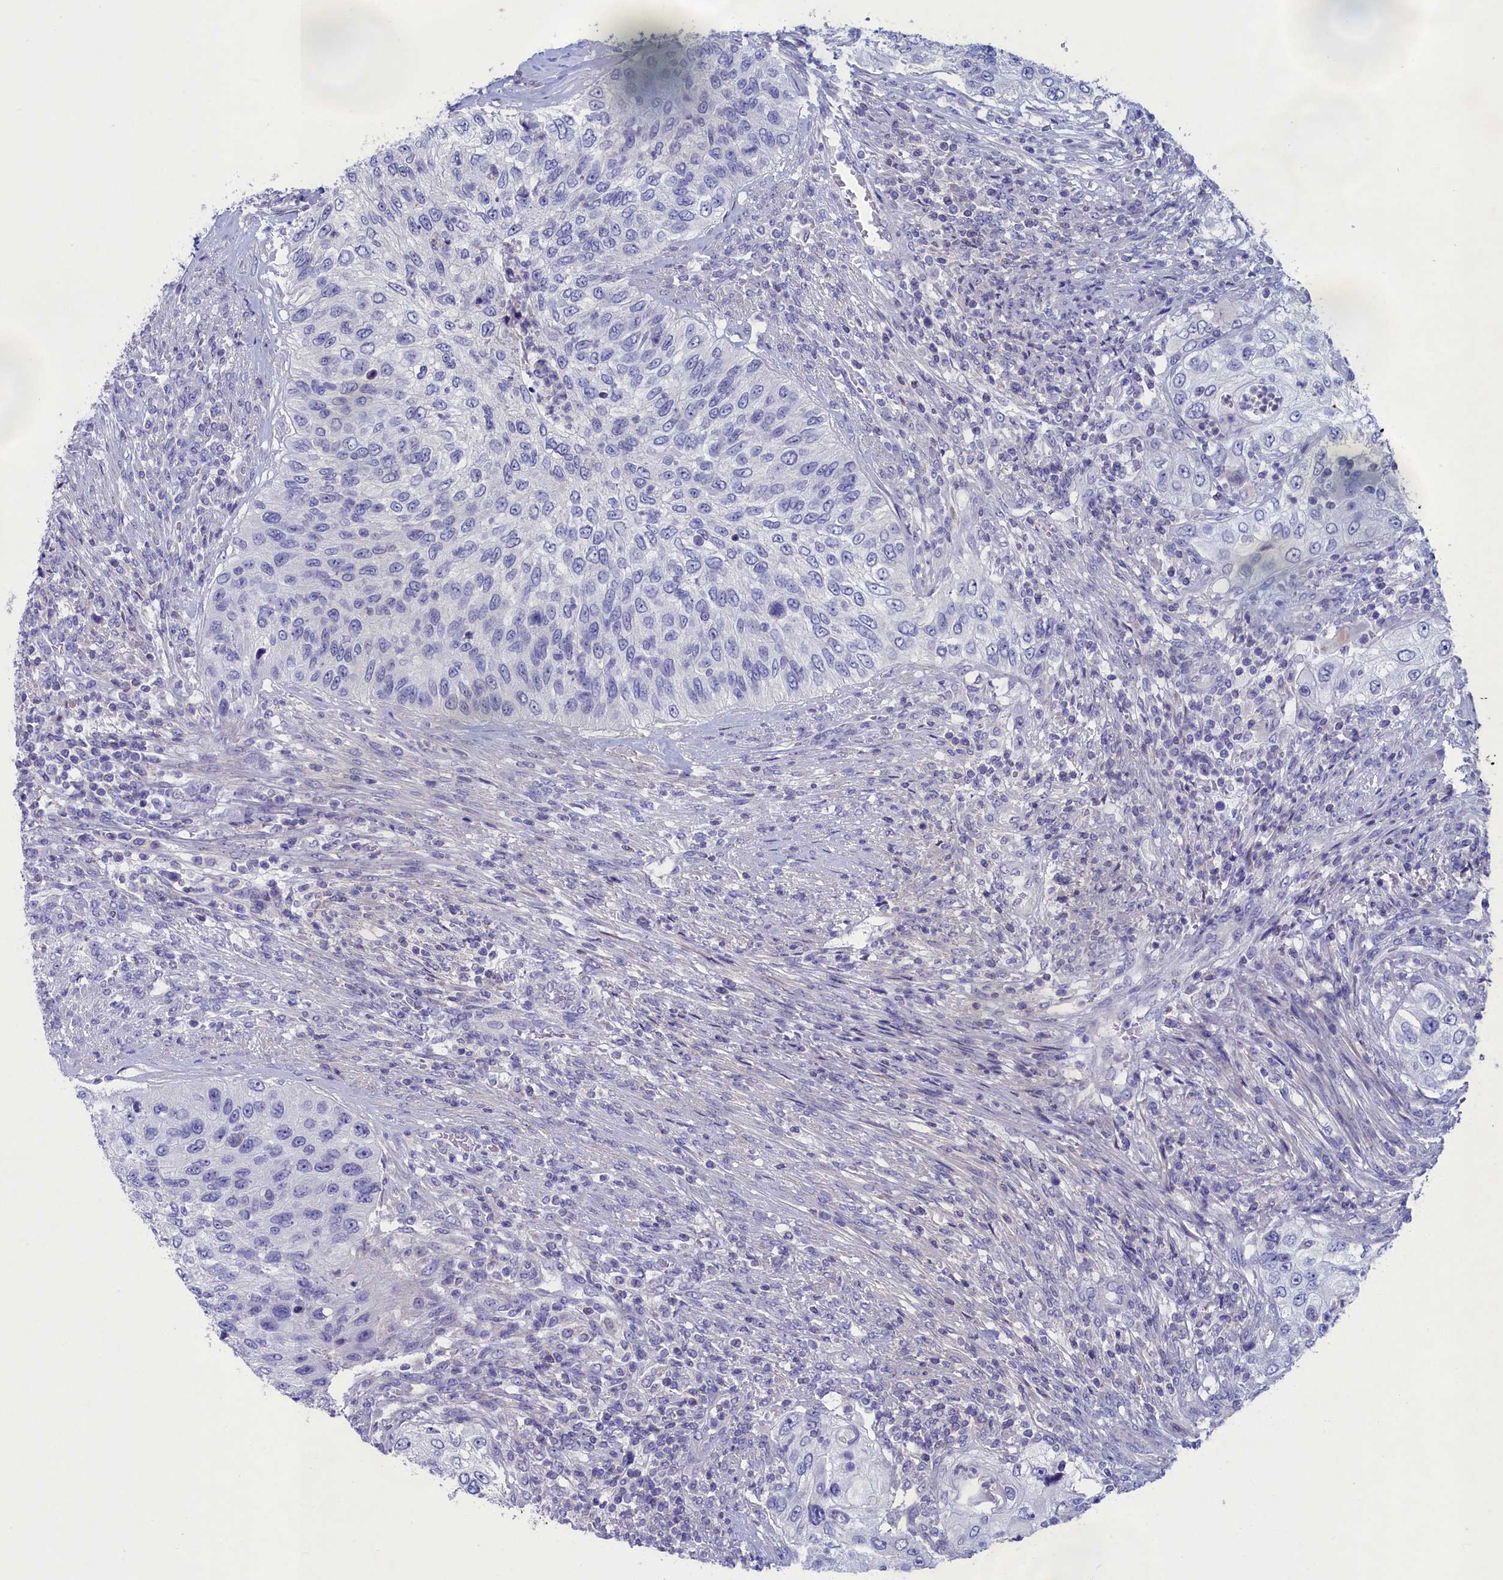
{"staining": {"intensity": "negative", "quantity": "none", "location": "none"}, "tissue": "urothelial cancer", "cell_type": "Tumor cells", "image_type": "cancer", "snomed": [{"axis": "morphology", "description": "Urothelial carcinoma, High grade"}, {"axis": "topography", "description": "Urinary bladder"}], "caption": "Protein analysis of urothelial cancer displays no significant expression in tumor cells.", "gene": "PRDM12", "patient": {"sex": "female", "age": 60}}